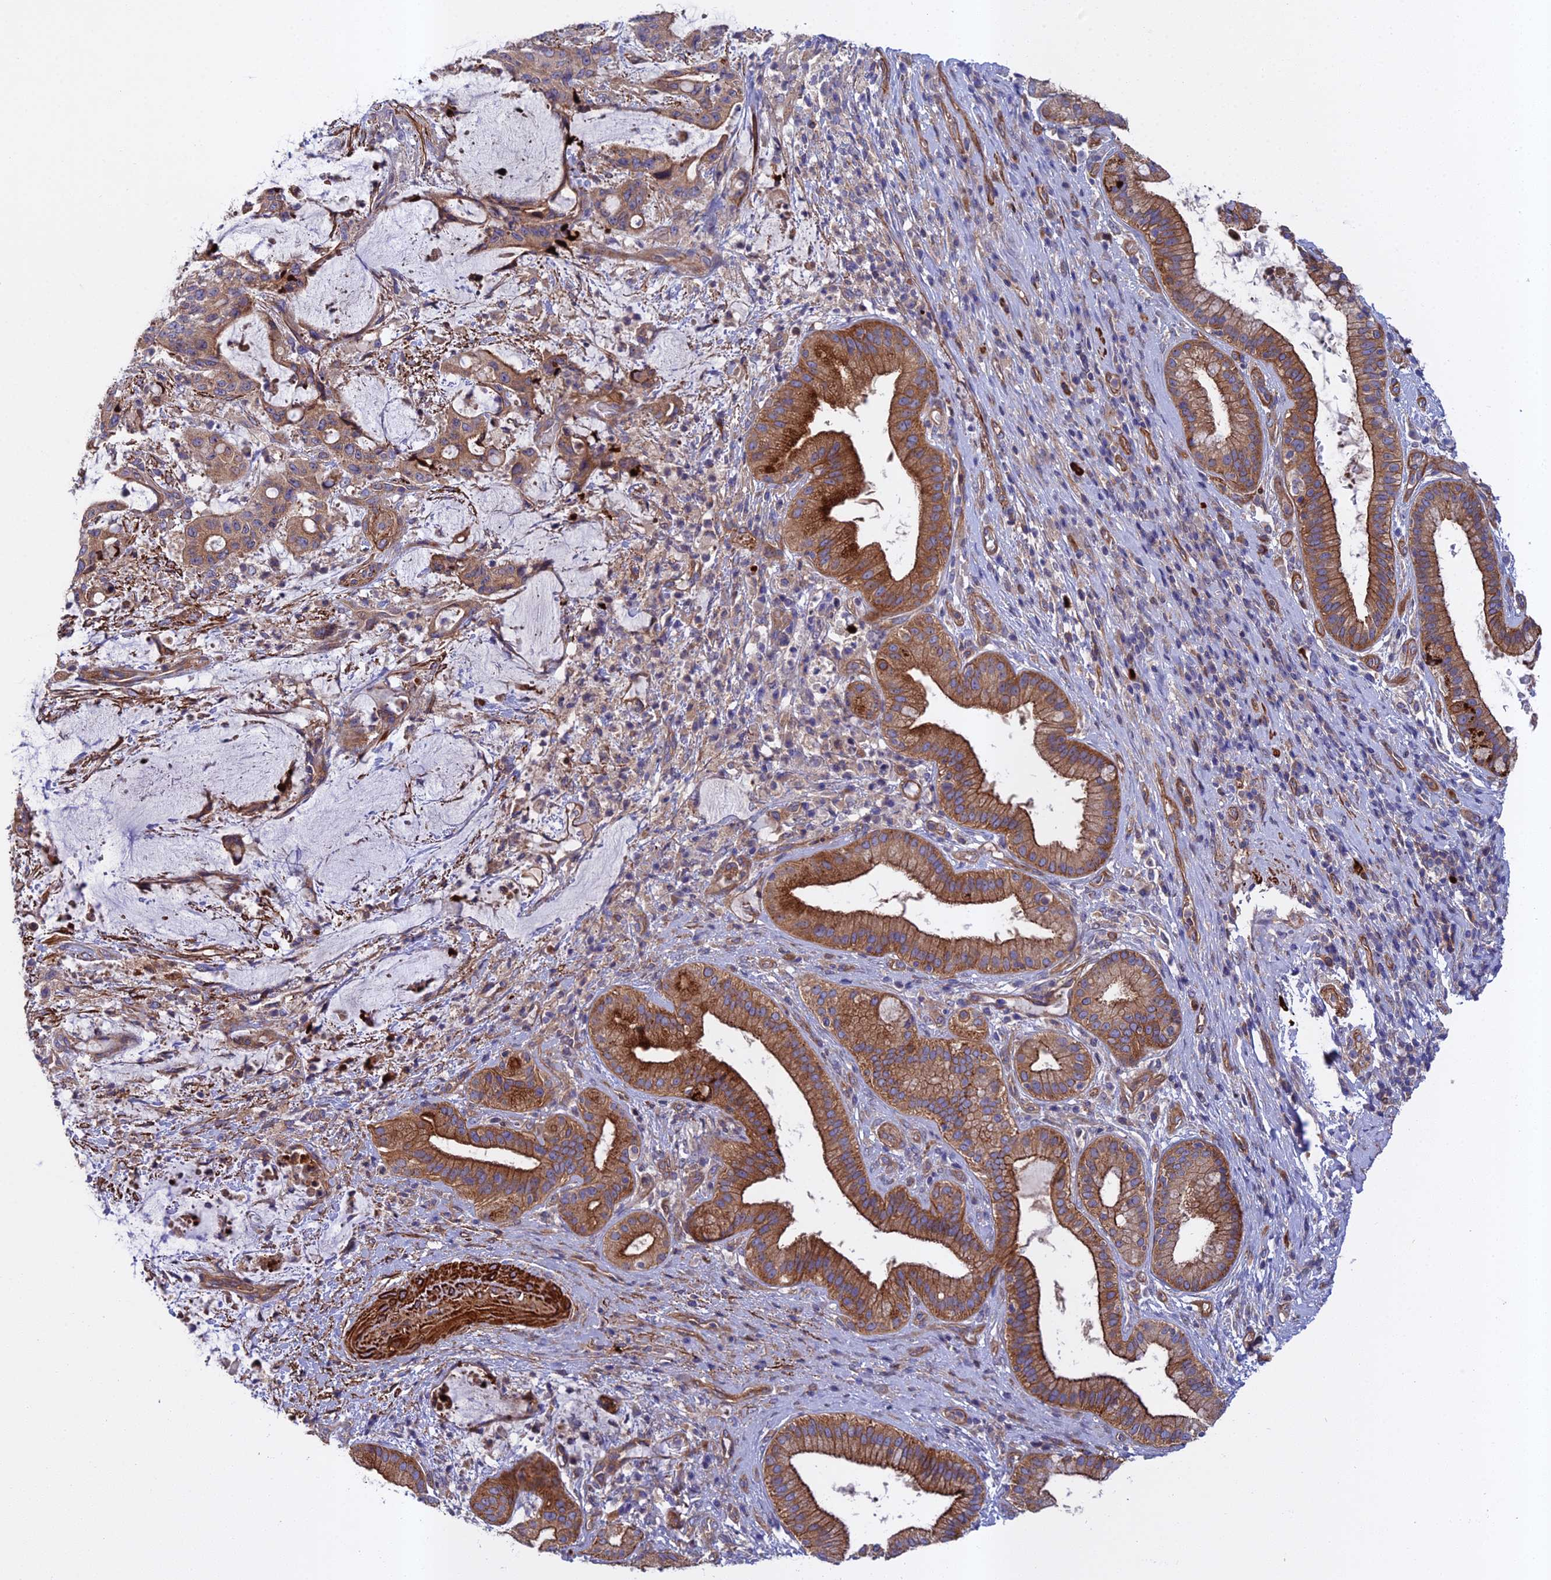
{"staining": {"intensity": "strong", "quantity": ">75%", "location": "cytoplasmic/membranous"}, "tissue": "liver cancer", "cell_type": "Tumor cells", "image_type": "cancer", "snomed": [{"axis": "morphology", "description": "Normal tissue, NOS"}, {"axis": "morphology", "description": "Cholangiocarcinoma"}, {"axis": "topography", "description": "Liver"}, {"axis": "topography", "description": "Peripheral nerve tissue"}], "caption": "Human liver cancer stained with a protein marker displays strong staining in tumor cells.", "gene": "RALGAPA2", "patient": {"sex": "female", "age": 73}}